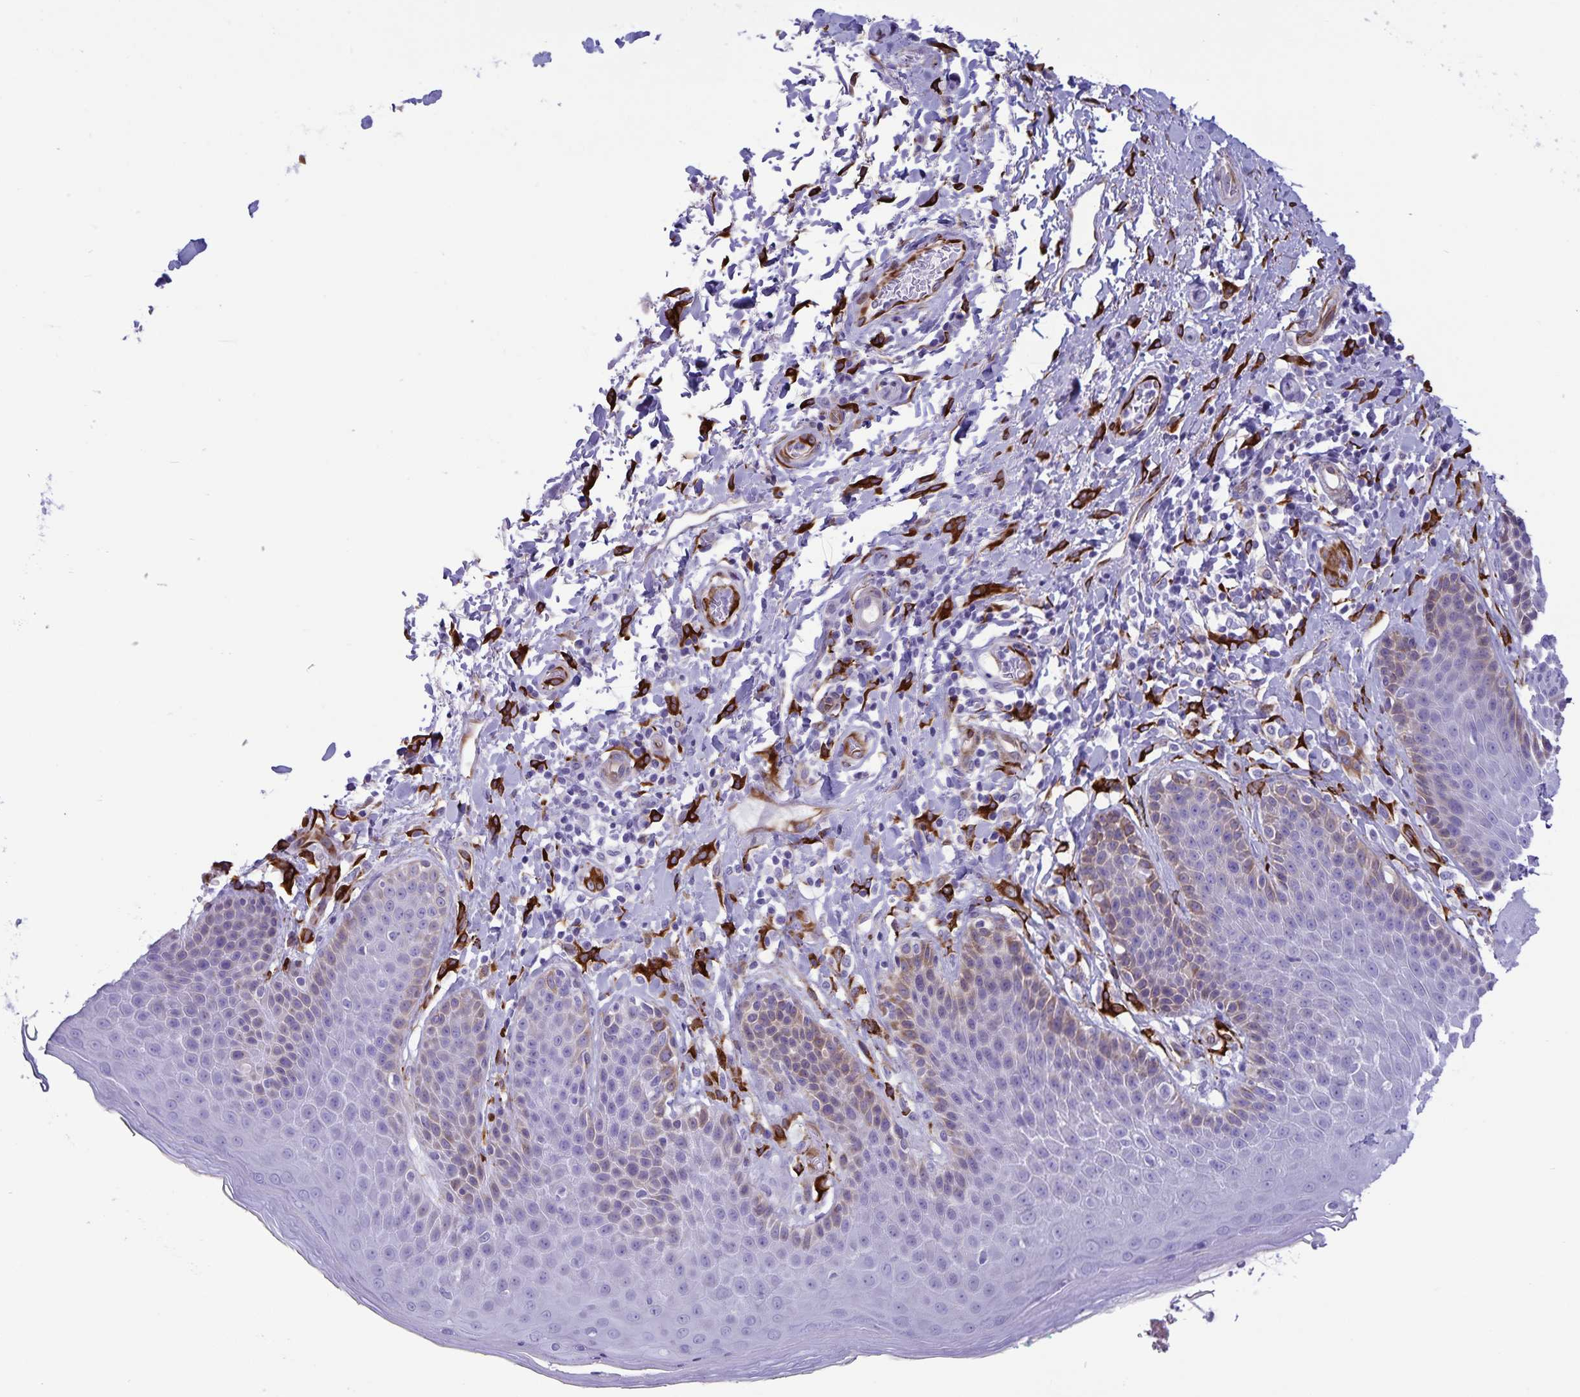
{"staining": {"intensity": "weak", "quantity": "<25%", "location": "cytoplasmic/membranous"}, "tissue": "skin", "cell_type": "Epidermal cells", "image_type": "normal", "snomed": [{"axis": "morphology", "description": "Normal tissue, NOS"}, {"axis": "topography", "description": "Anal"}, {"axis": "topography", "description": "Peripheral nerve tissue"}], "caption": "Unremarkable skin was stained to show a protein in brown. There is no significant expression in epidermal cells. (DAB (3,3'-diaminobenzidine) immunohistochemistry with hematoxylin counter stain).", "gene": "RCN1", "patient": {"sex": "male", "age": 51}}